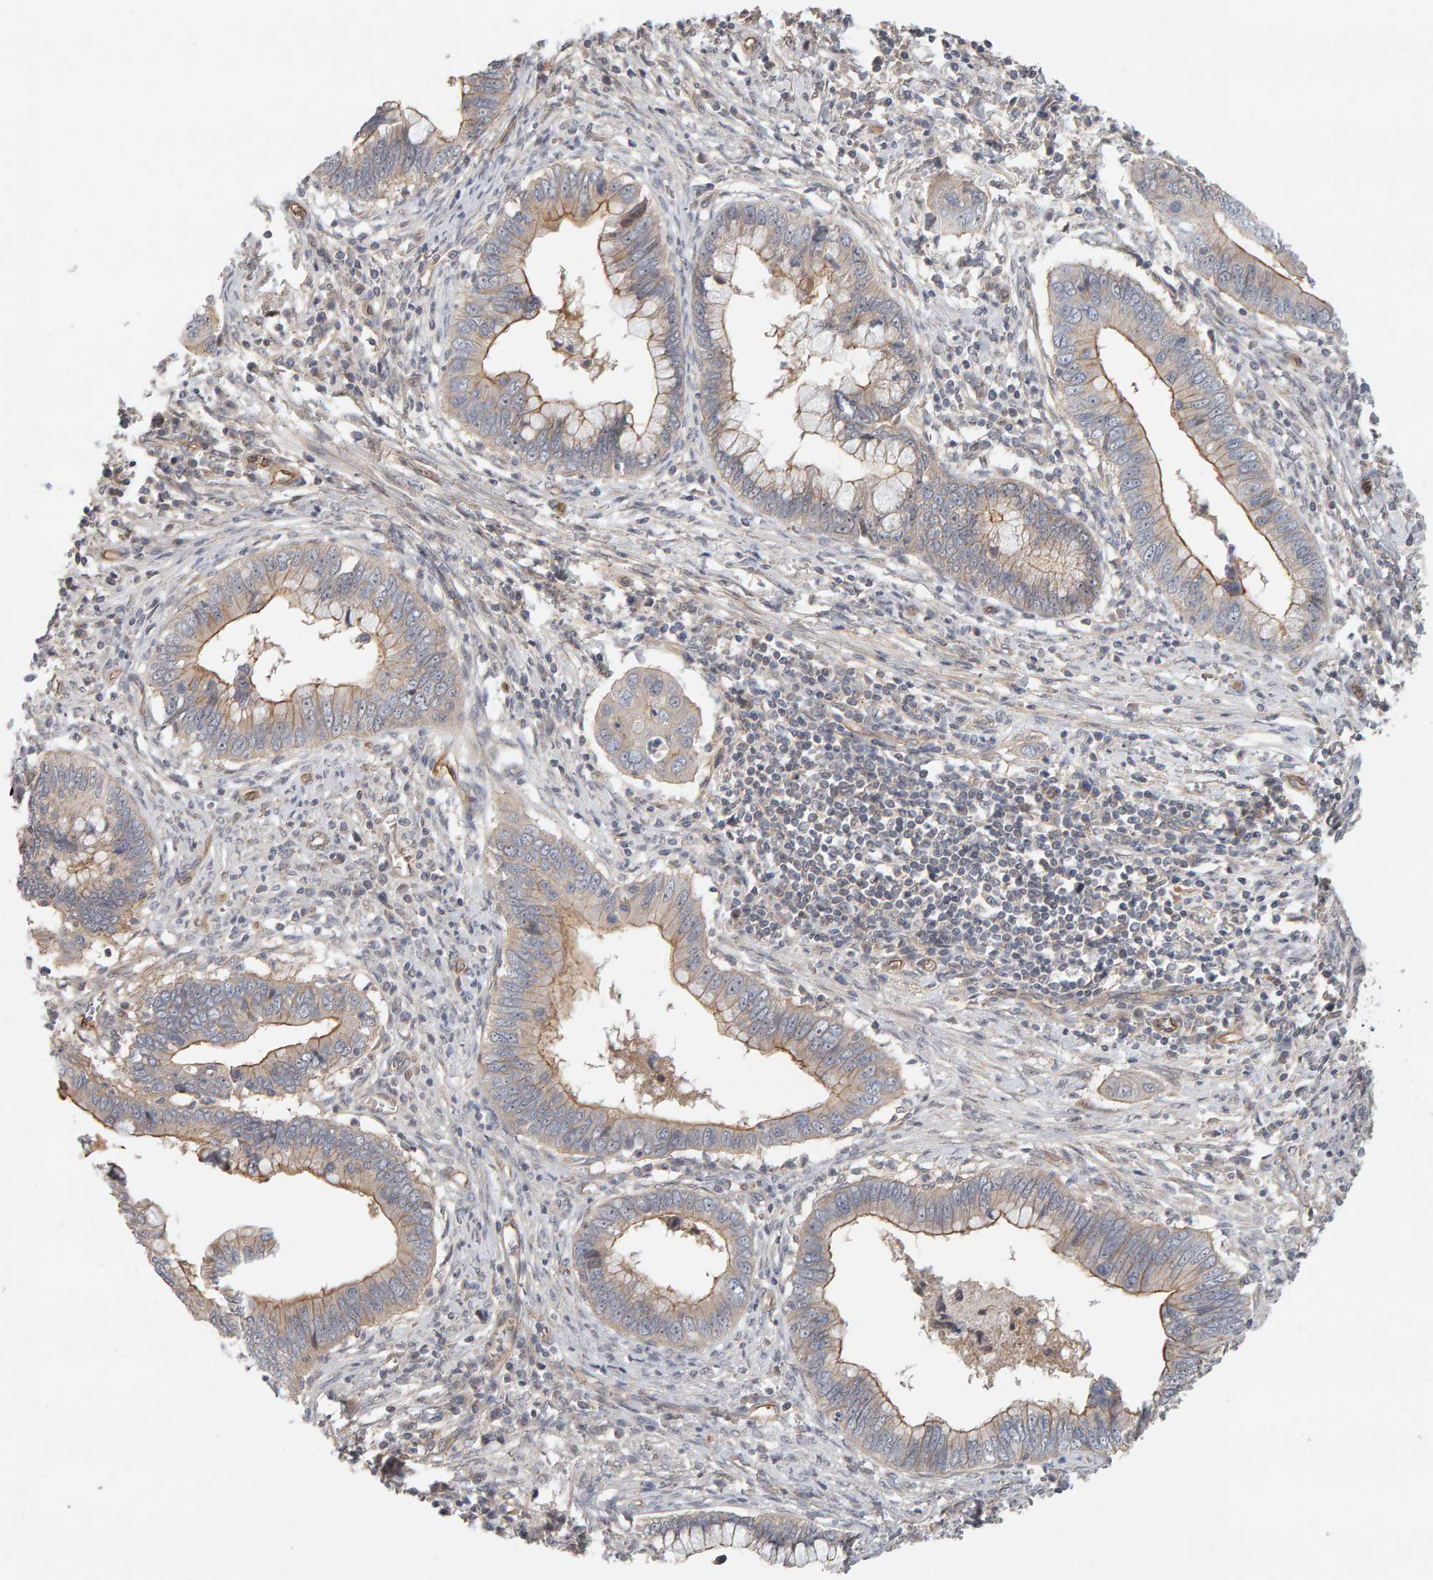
{"staining": {"intensity": "weak", "quantity": ">75%", "location": "cytoplasmic/membranous"}, "tissue": "cervical cancer", "cell_type": "Tumor cells", "image_type": "cancer", "snomed": [{"axis": "morphology", "description": "Adenocarcinoma, NOS"}, {"axis": "topography", "description": "Cervix"}], "caption": "Cervical adenocarcinoma tissue displays weak cytoplasmic/membranous staining in approximately >75% of tumor cells, visualized by immunohistochemistry.", "gene": "PPP1R16A", "patient": {"sex": "female", "age": 44}}